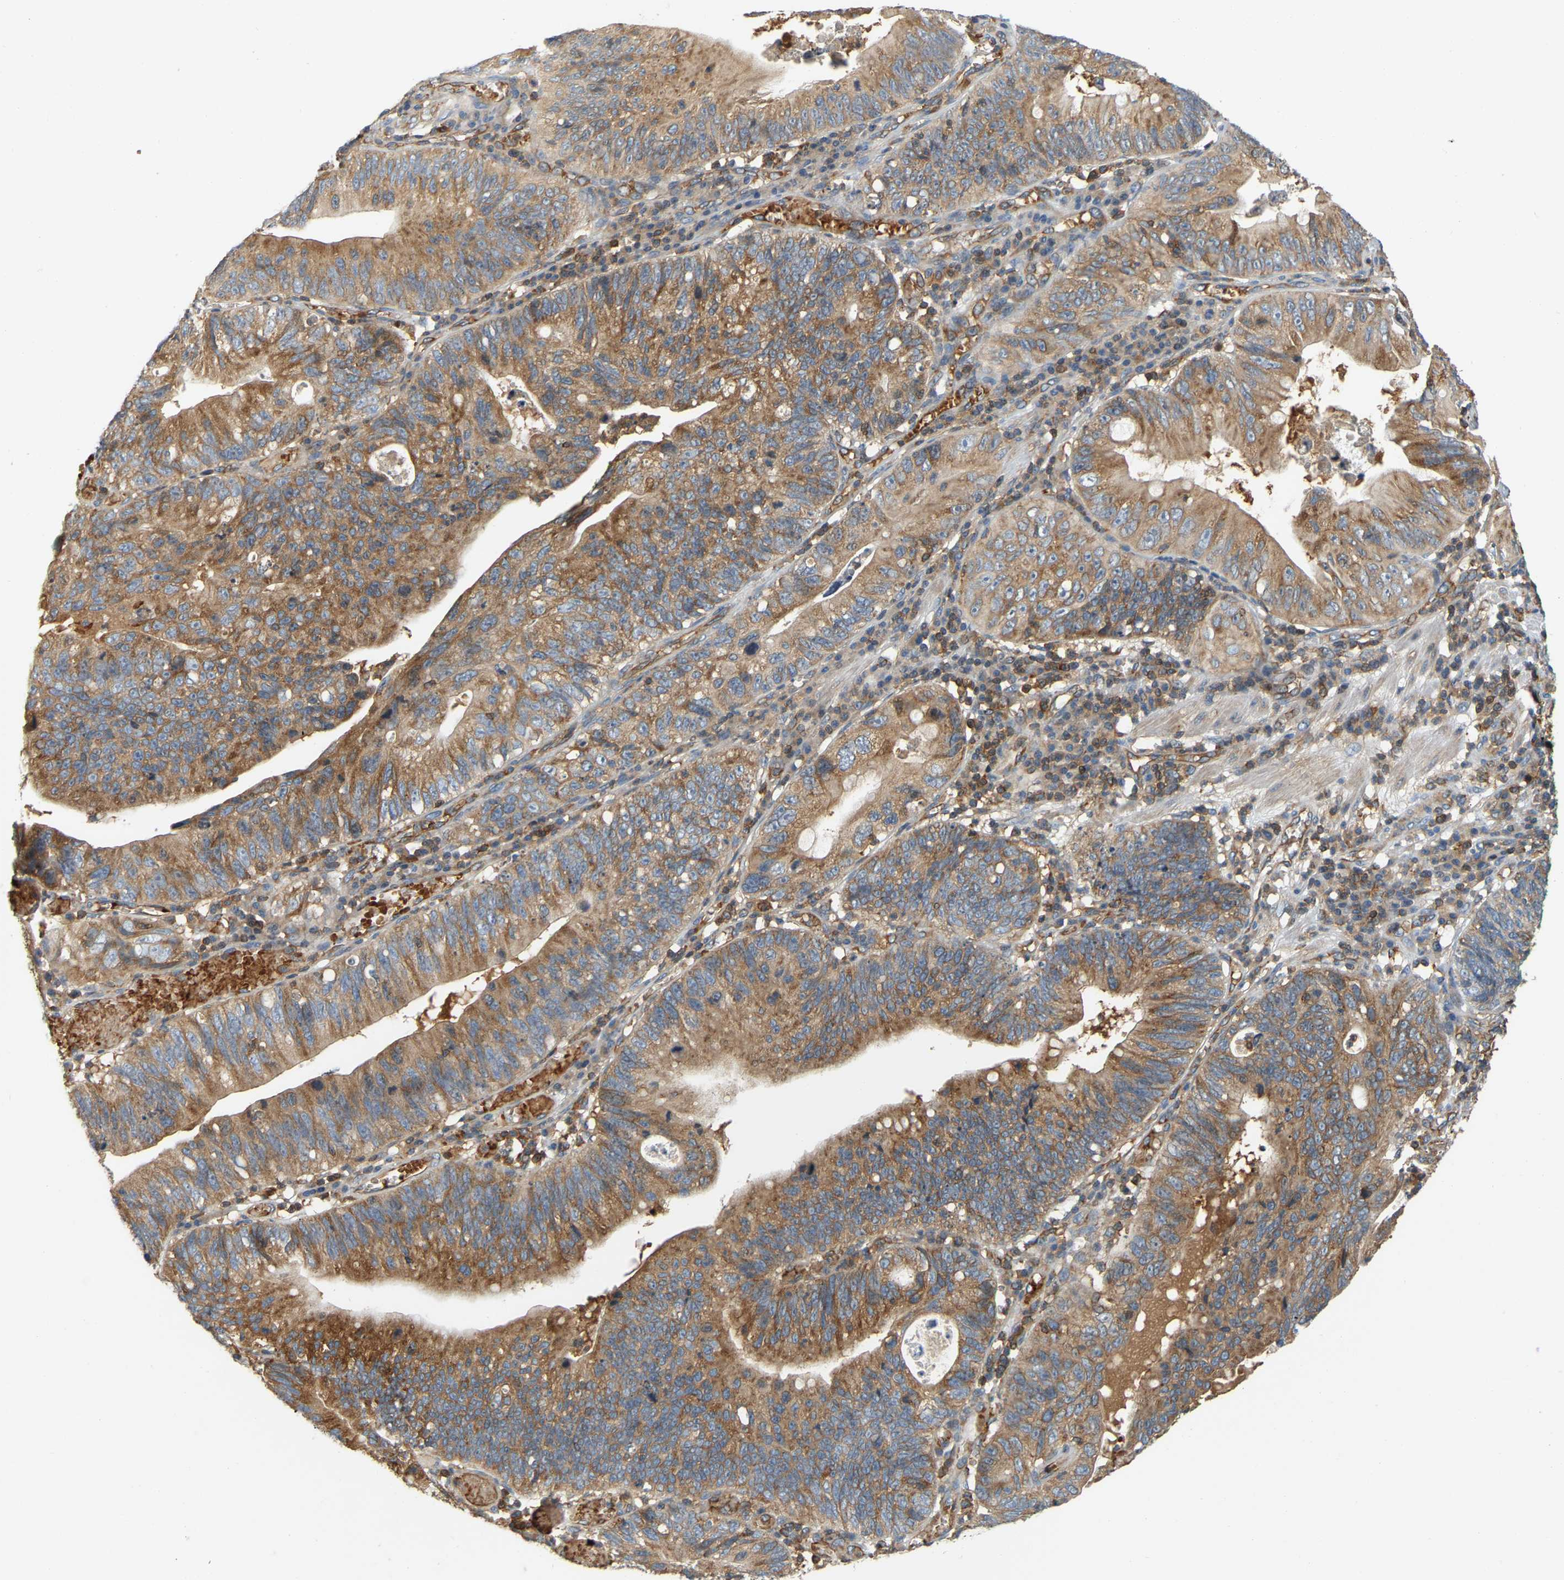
{"staining": {"intensity": "strong", "quantity": ">75%", "location": "cytoplasmic/membranous"}, "tissue": "stomach cancer", "cell_type": "Tumor cells", "image_type": "cancer", "snomed": [{"axis": "morphology", "description": "Adenocarcinoma, NOS"}, {"axis": "topography", "description": "Stomach"}], "caption": "High-power microscopy captured an IHC photomicrograph of adenocarcinoma (stomach), revealing strong cytoplasmic/membranous expression in about >75% of tumor cells. The protein of interest is stained brown, and the nuclei are stained in blue (DAB (3,3'-diaminobenzidine) IHC with brightfield microscopy, high magnification).", "gene": "AKAP13", "patient": {"sex": "male", "age": 59}}